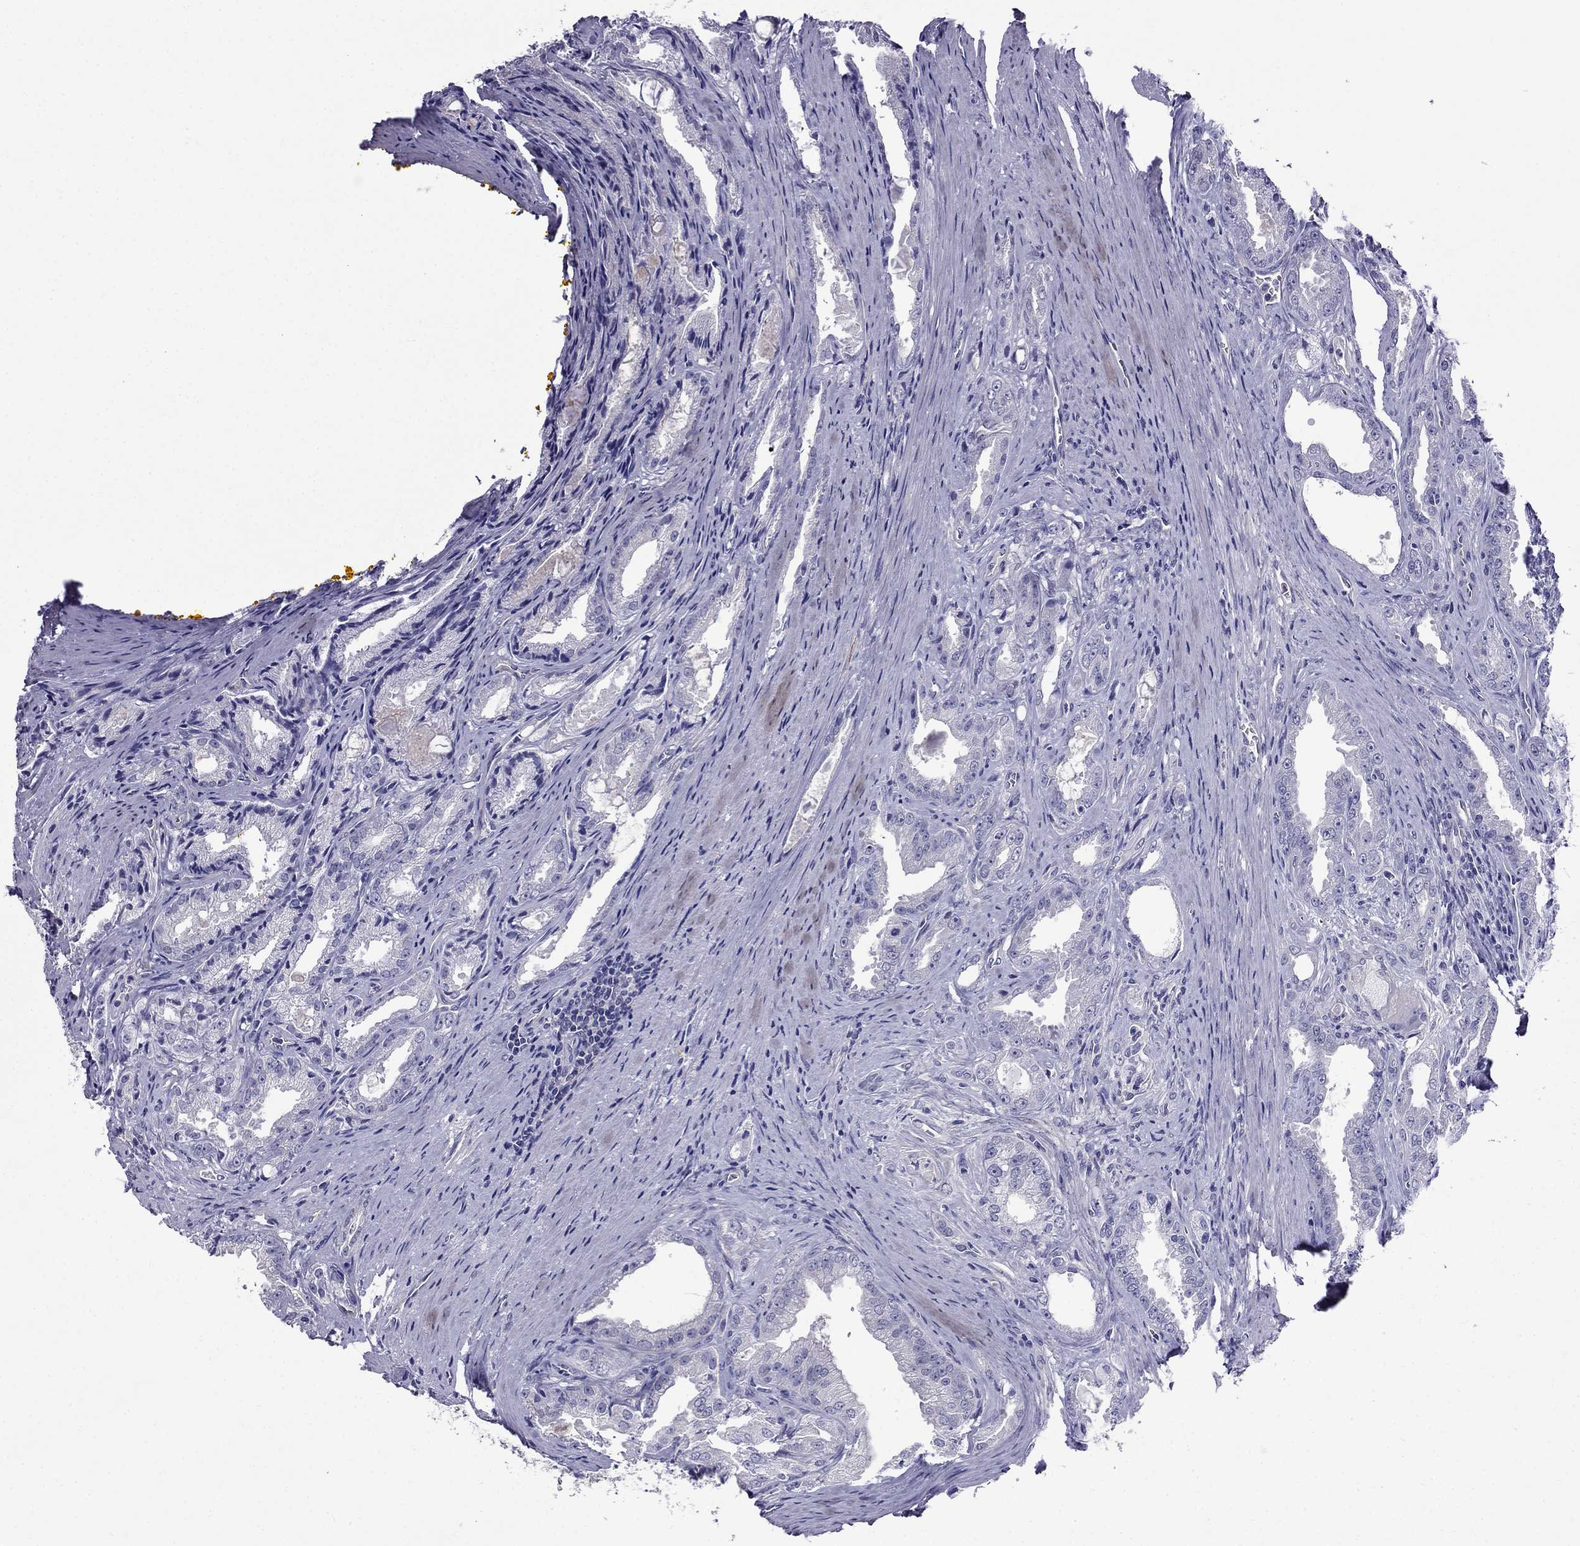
{"staining": {"intensity": "negative", "quantity": "none", "location": "none"}, "tissue": "prostate cancer", "cell_type": "Tumor cells", "image_type": "cancer", "snomed": [{"axis": "morphology", "description": "Adenocarcinoma, NOS"}, {"axis": "morphology", "description": "Adenocarcinoma, High grade"}, {"axis": "topography", "description": "Prostate"}], "caption": "This is a histopathology image of immunohistochemistry staining of adenocarcinoma (prostate), which shows no staining in tumor cells. (DAB (3,3'-diaminobenzidine) IHC with hematoxylin counter stain).", "gene": "SCNN1D", "patient": {"sex": "male", "age": 70}}